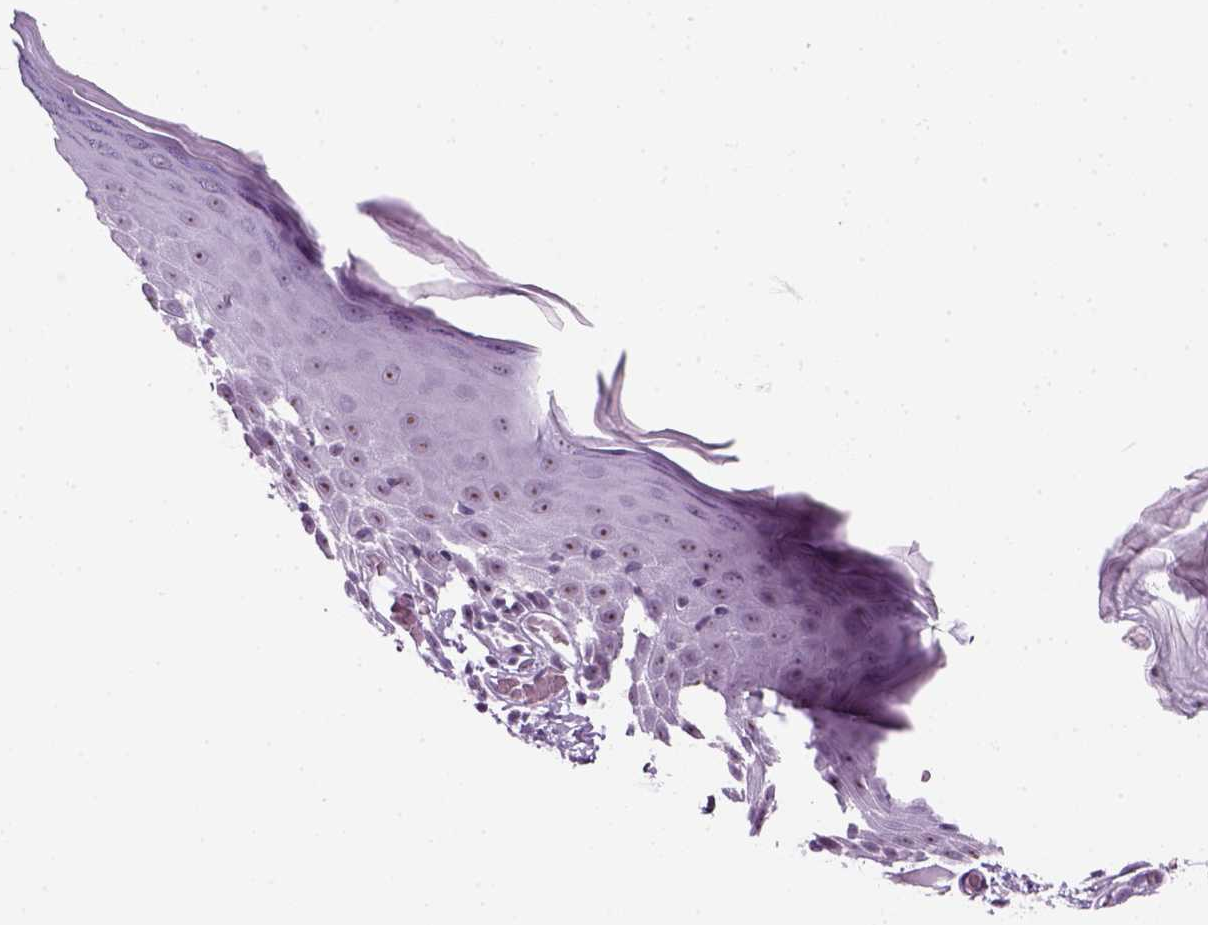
{"staining": {"intensity": "moderate", "quantity": "25%-75%", "location": "nuclear"}, "tissue": "skin", "cell_type": "Epidermal cells", "image_type": "normal", "snomed": [{"axis": "morphology", "description": "Normal tissue, NOS"}, {"axis": "topography", "description": "Vulva"}], "caption": "Protein staining exhibits moderate nuclear positivity in about 25%-75% of epidermal cells in unremarkable skin. (Brightfield microscopy of DAB IHC at high magnification).", "gene": "ZNF865", "patient": {"sex": "female", "age": 68}}